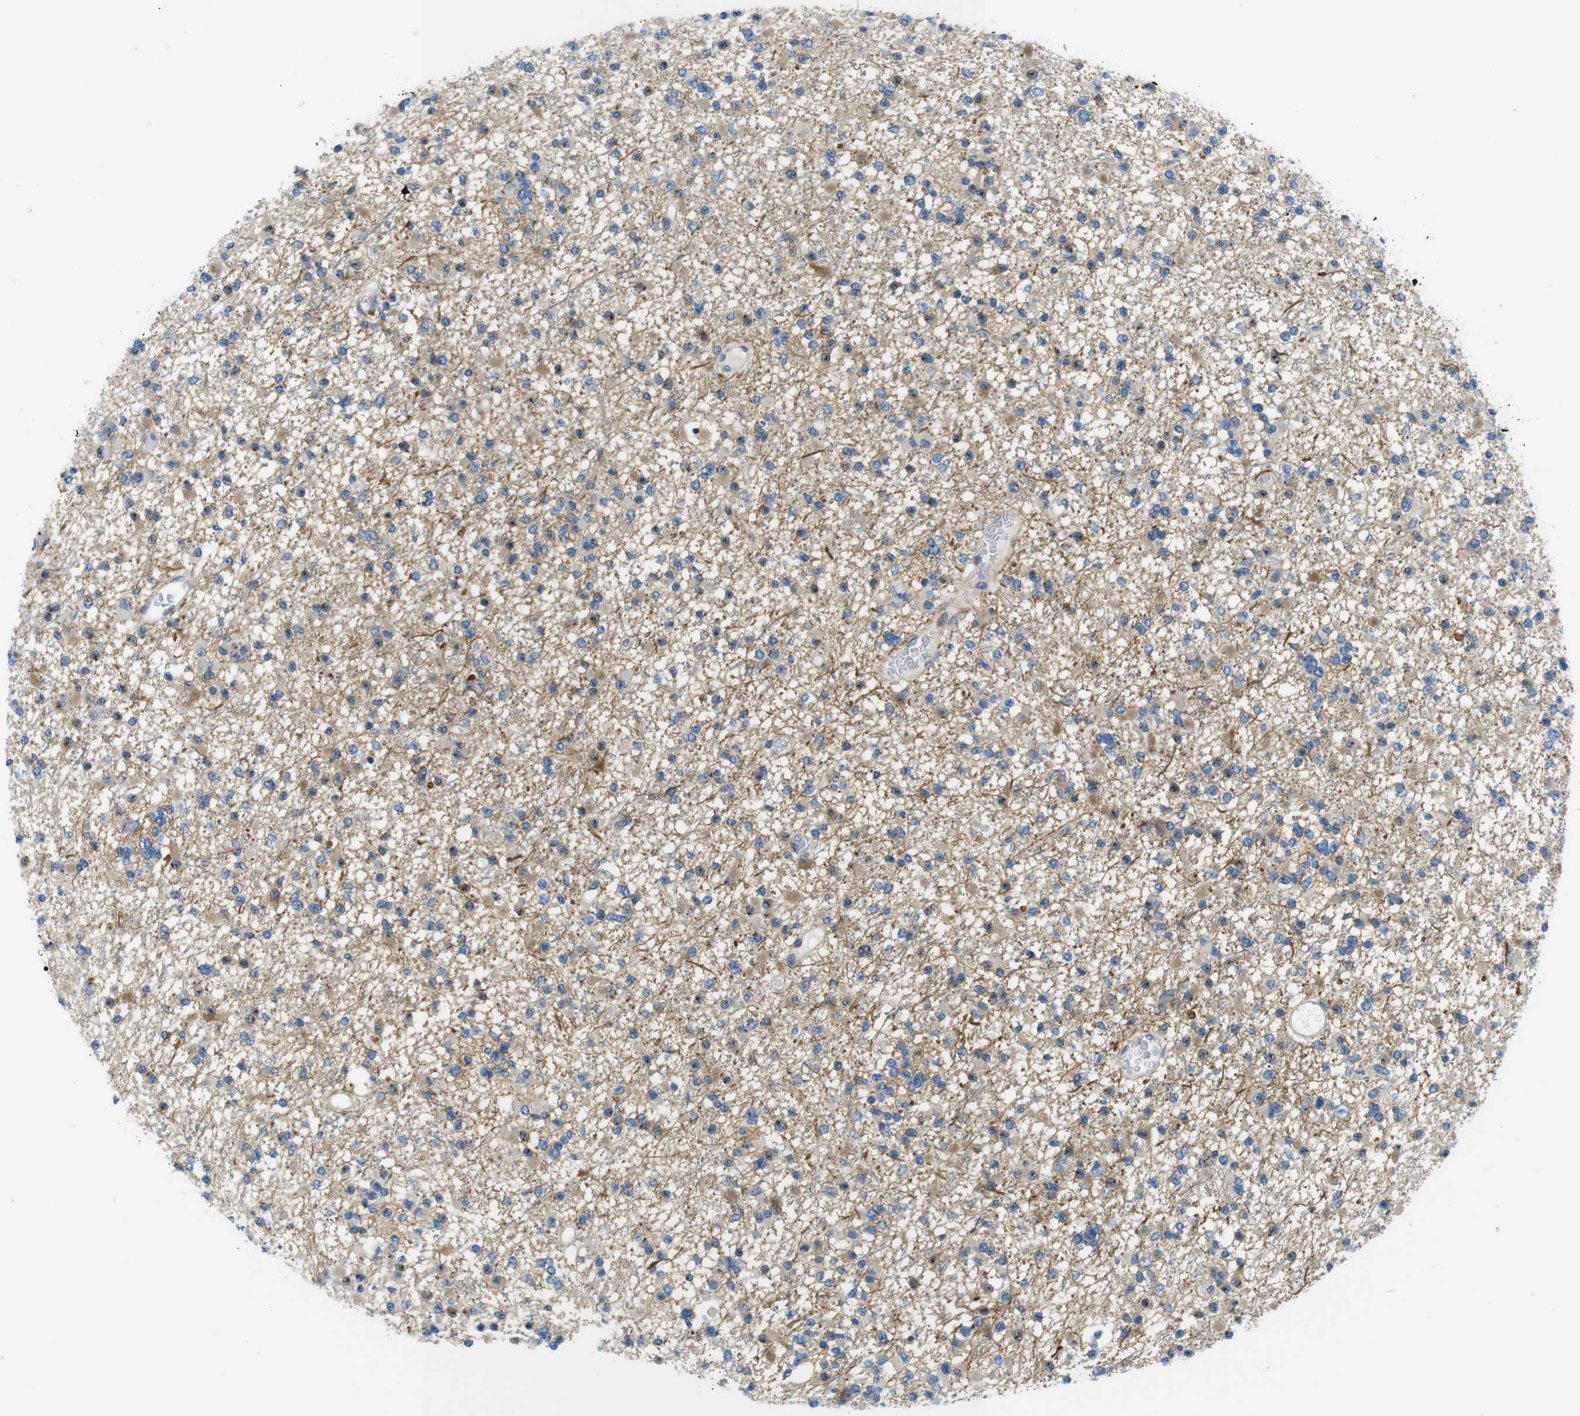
{"staining": {"intensity": "moderate", "quantity": "25%-75%", "location": "cytoplasmic/membranous"}, "tissue": "glioma", "cell_type": "Tumor cells", "image_type": "cancer", "snomed": [{"axis": "morphology", "description": "Glioma, malignant, Low grade"}, {"axis": "topography", "description": "Brain"}], "caption": "Brown immunohistochemical staining in human glioma demonstrates moderate cytoplasmic/membranous positivity in approximately 25%-75% of tumor cells.", "gene": "ZDHHC3", "patient": {"sex": "female", "age": 22}}